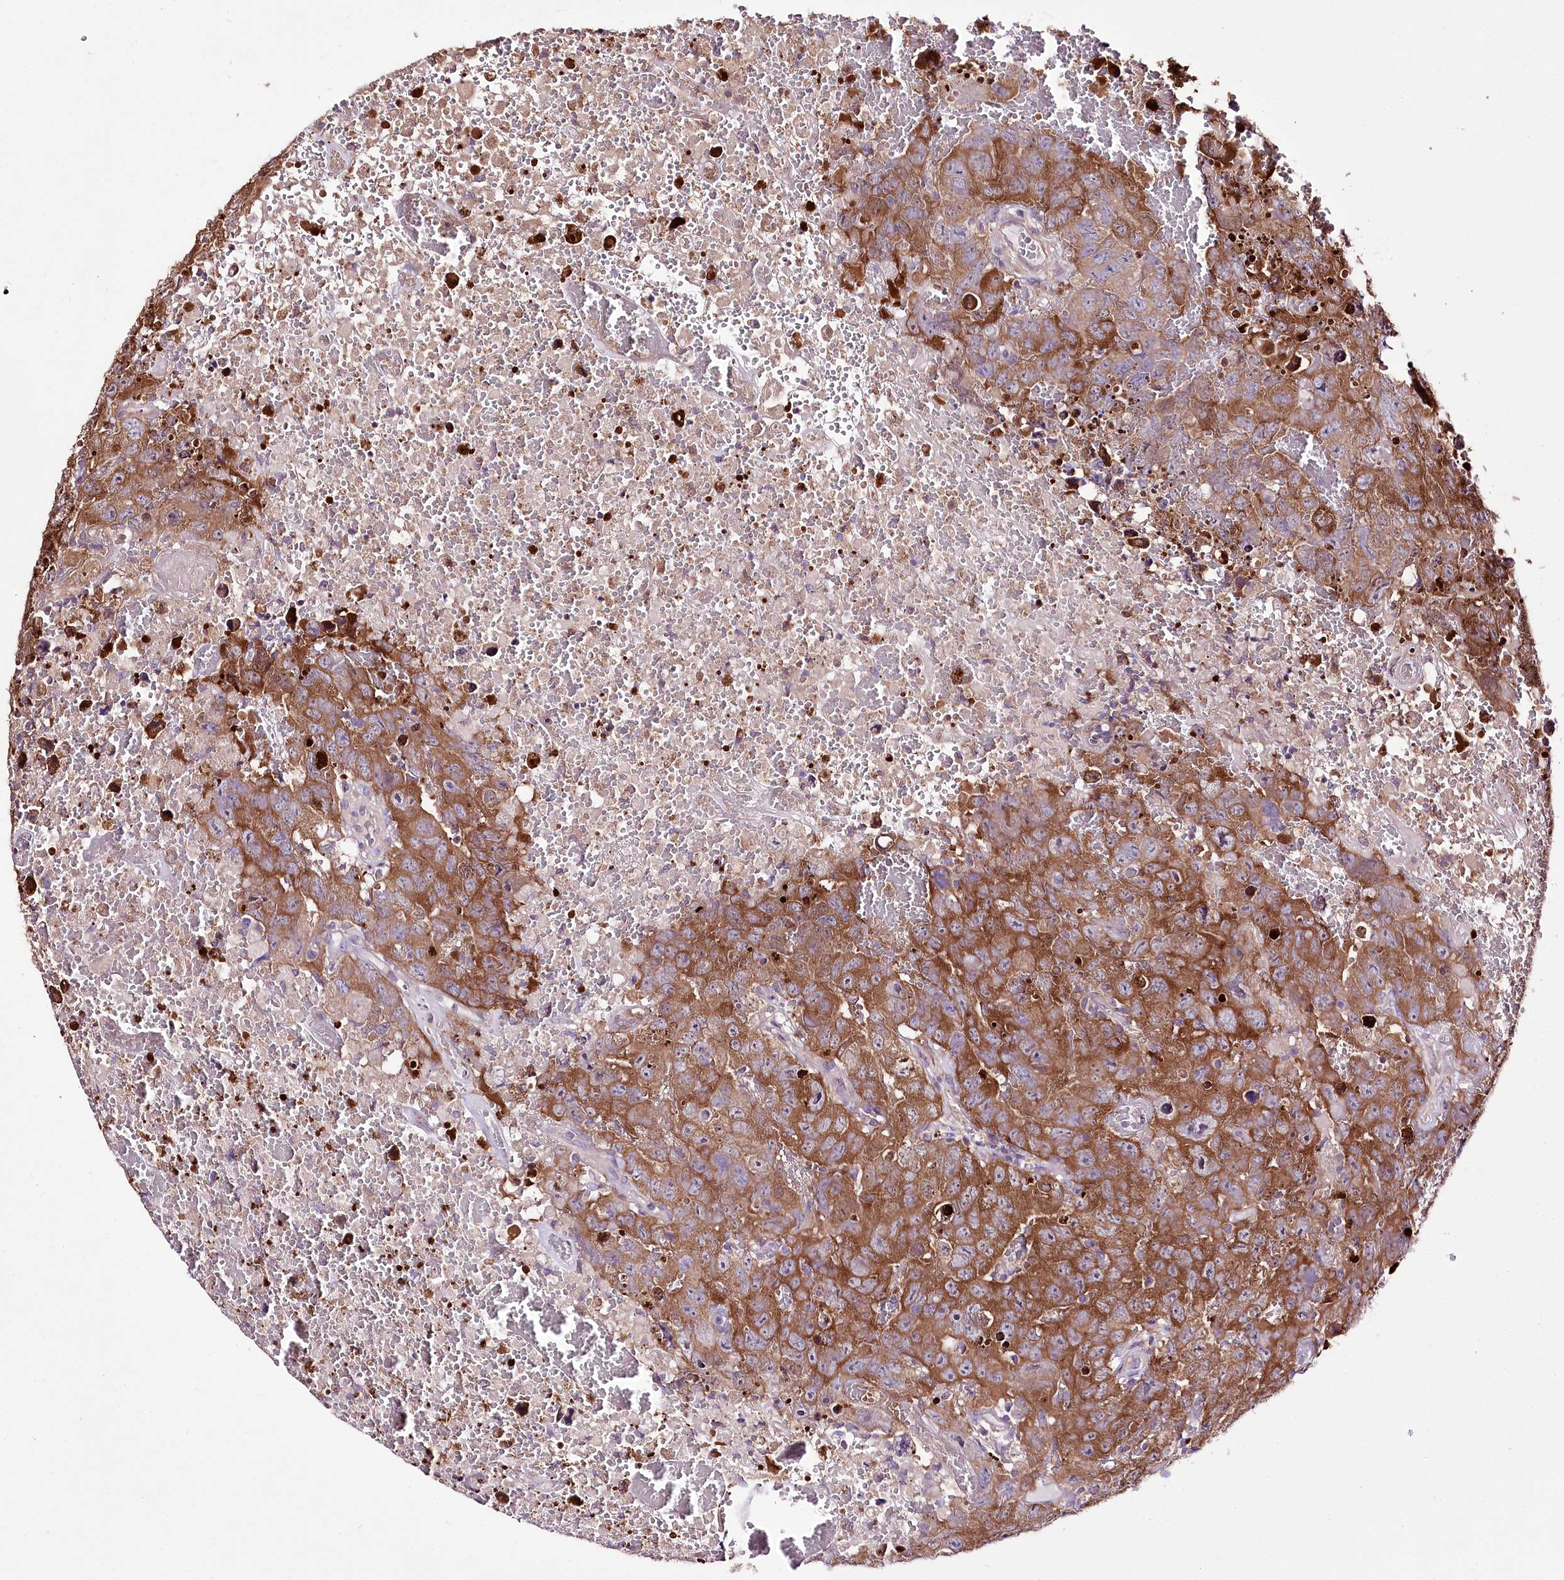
{"staining": {"intensity": "strong", "quantity": ">75%", "location": "cytoplasmic/membranous"}, "tissue": "testis cancer", "cell_type": "Tumor cells", "image_type": "cancer", "snomed": [{"axis": "morphology", "description": "Carcinoma, Embryonal, NOS"}, {"axis": "topography", "description": "Testis"}], "caption": "Testis cancer (embryonal carcinoma) was stained to show a protein in brown. There is high levels of strong cytoplasmic/membranous expression in about >75% of tumor cells.", "gene": "UGP2", "patient": {"sex": "male", "age": 45}}